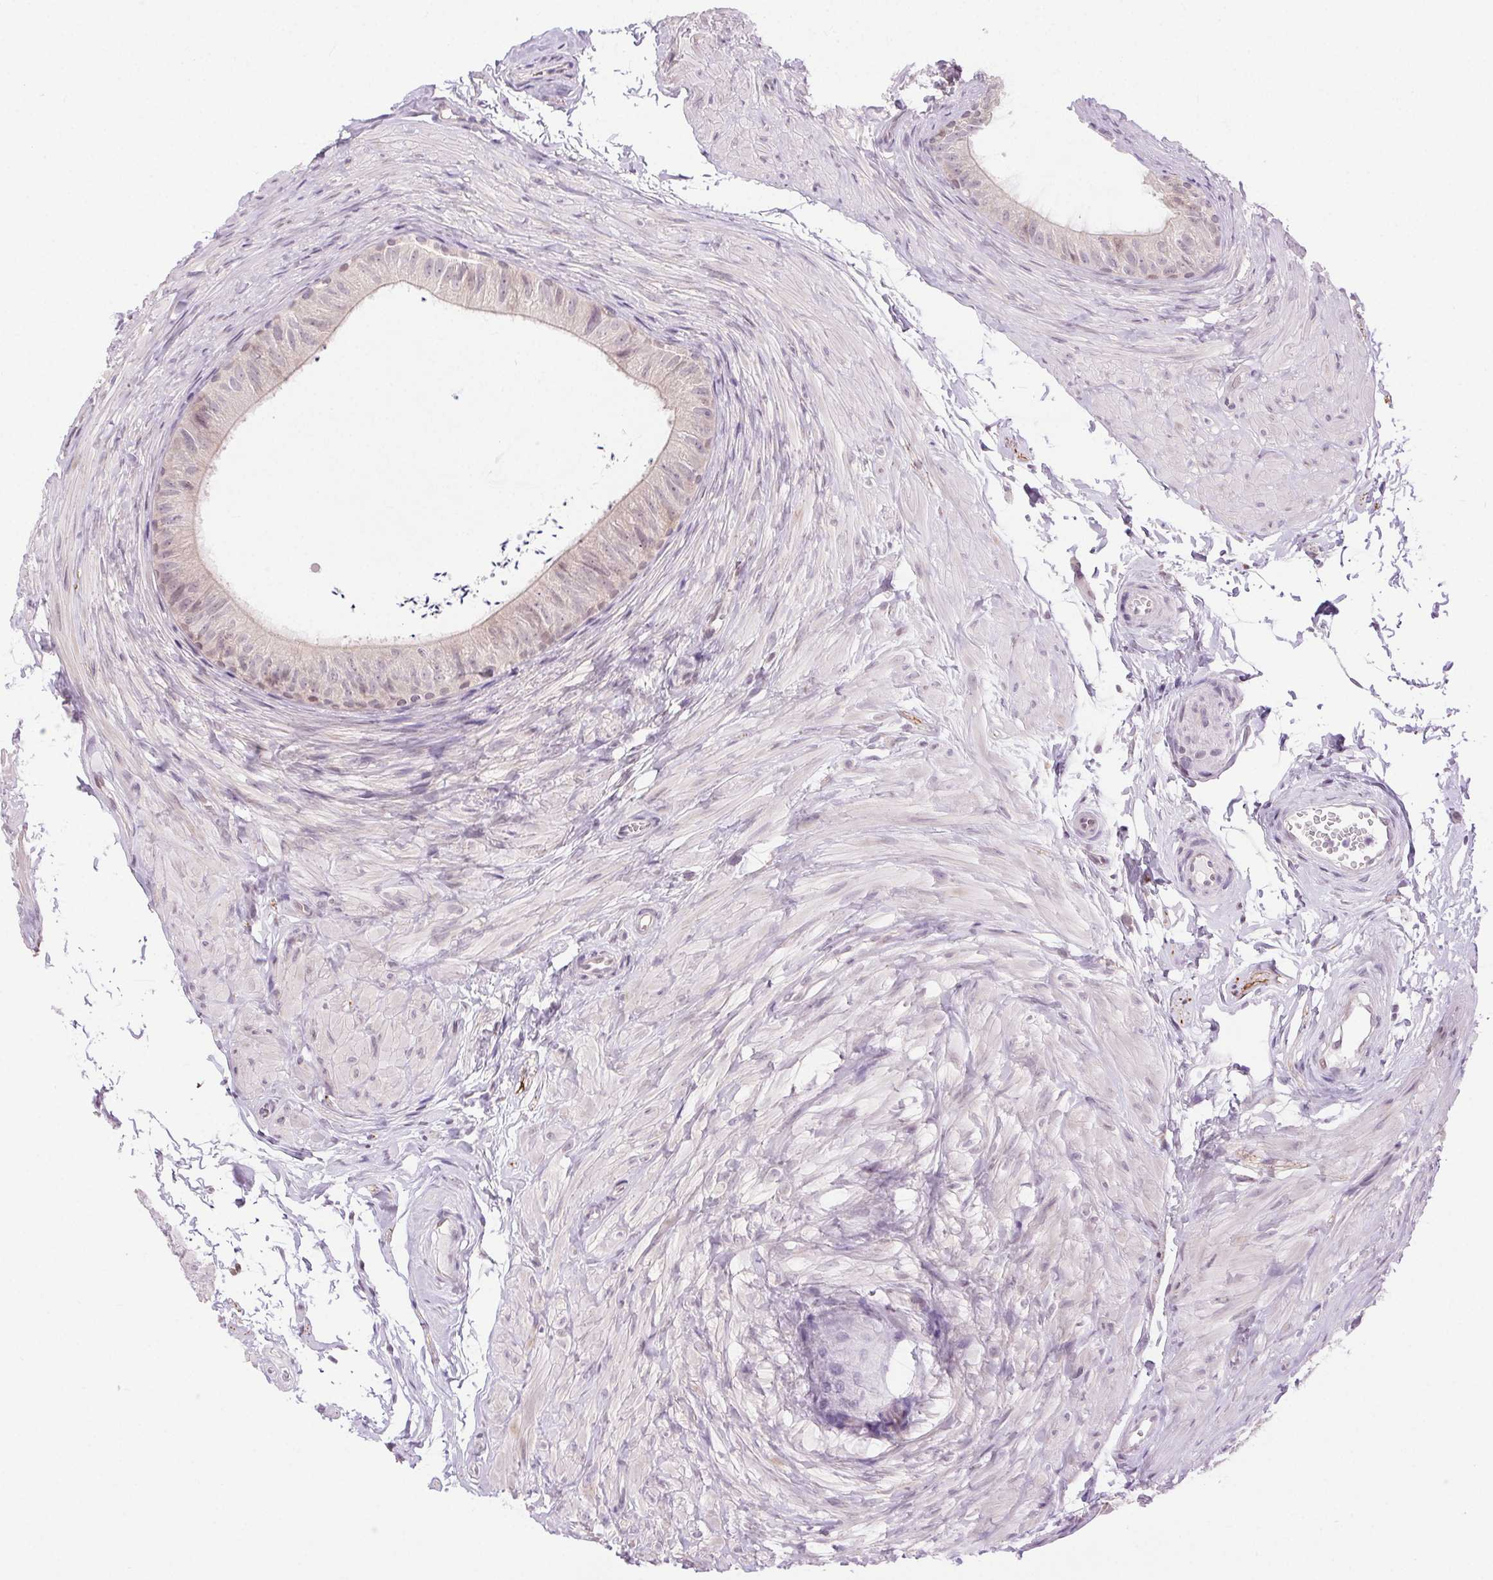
{"staining": {"intensity": "weak", "quantity": "<25%", "location": "nuclear"}, "tissue": "epididymis", "cell_type": "Glandular cells", "image_type": "normal", "snomed": [{"axis": "morphology", "description": "Normal tissue, NOS"}, {"axis": "topography", "description": "Epididymis, spermatic cord, NOS"}, {"axis": "topography", "description": "Epididymis"}, {"axis": "topography", "description": "Peripheral nerve tissue"}], "caption": "IHC histopathology image of unremarkable epididymis: human epididymis stained with DAB (3,3'-diaminobenzidine) demonstrates no significant protein staining in glandular cells.", "gene": "SYT11", "patient": {"sex": "male", "age": 29}}